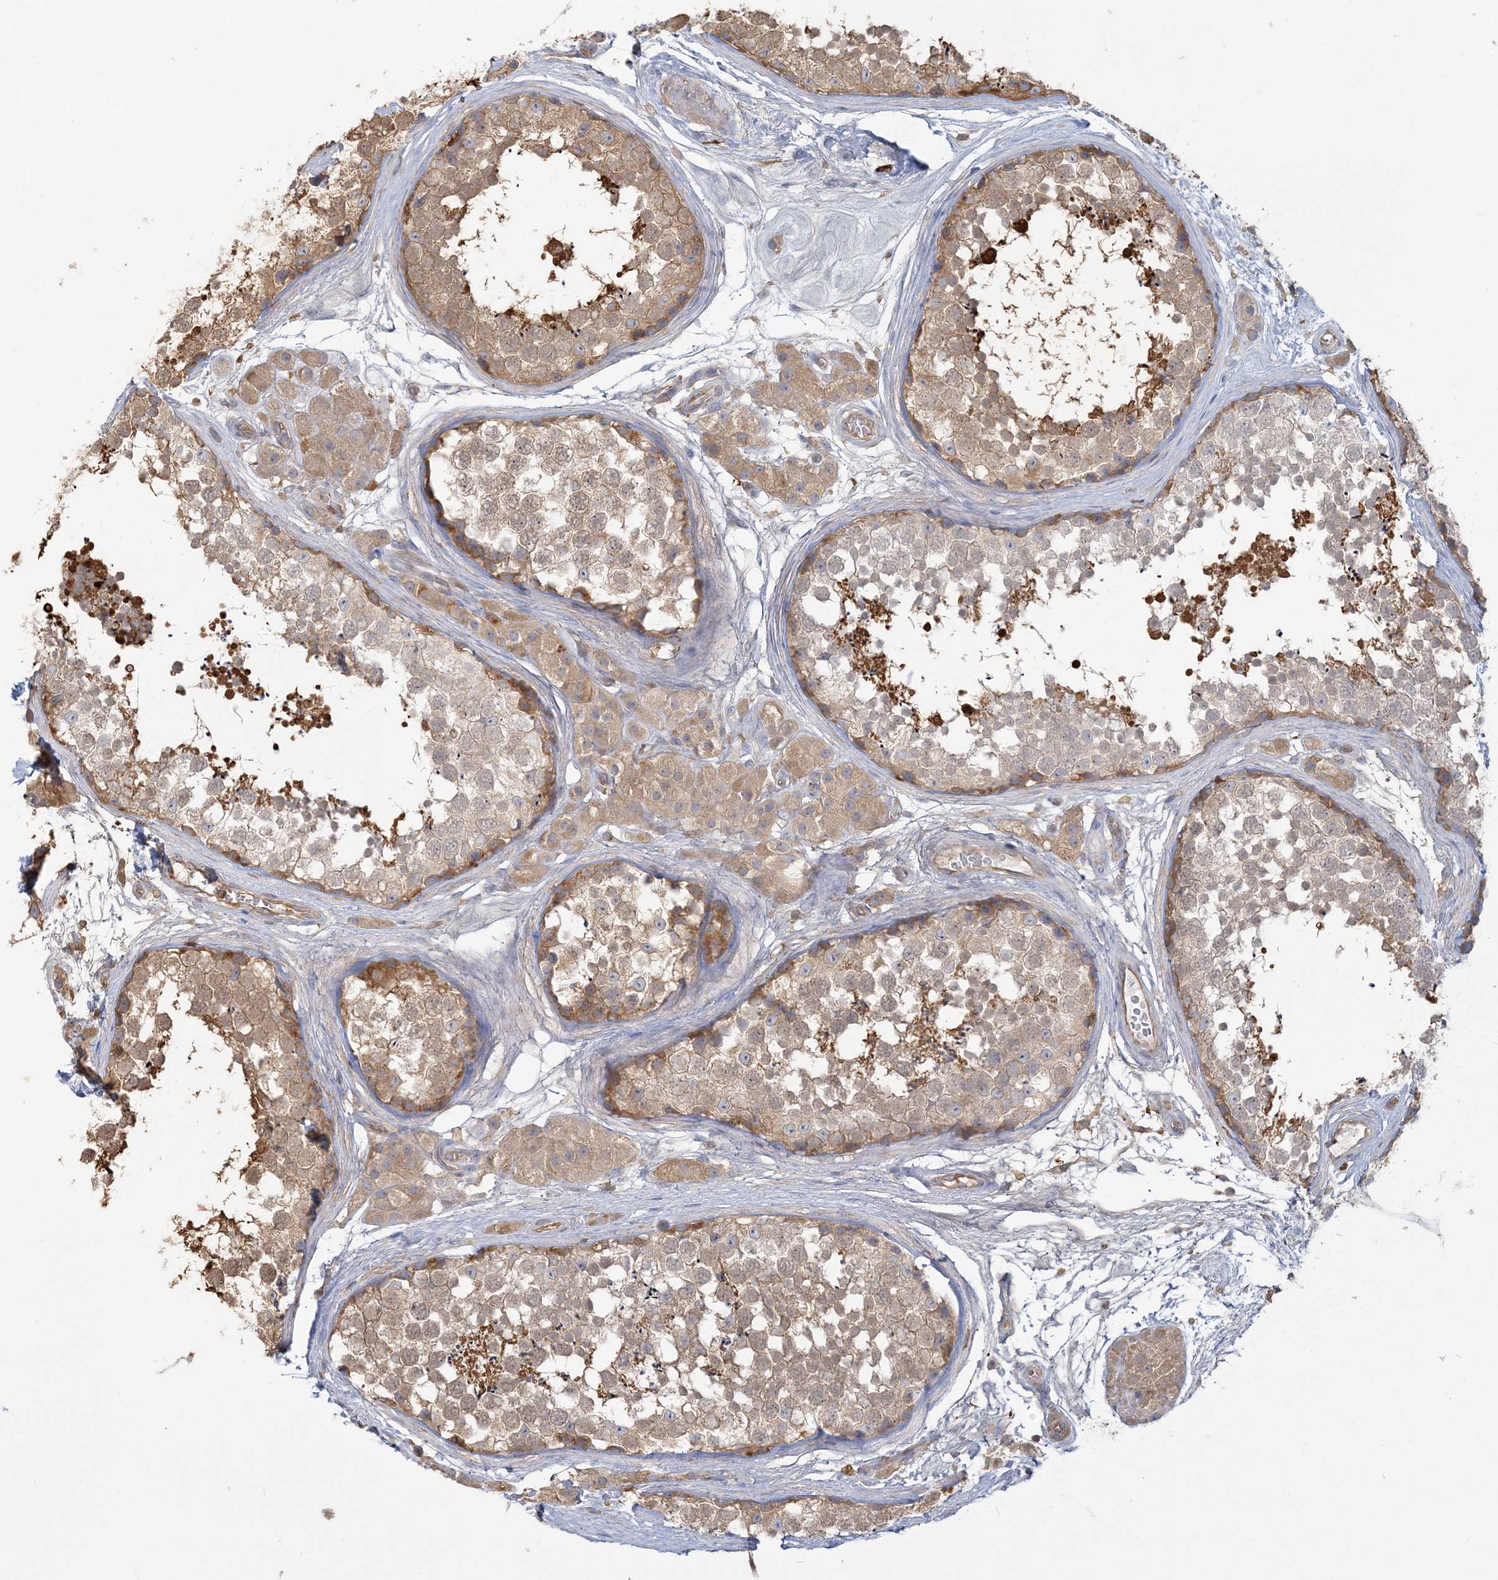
{"staining": {"intensity": "moderate", "quantity": ">75%", "location": "cytoplasmic/membranous"}, "tissue": "testis", "cell_type": "Cells in seminiferous ducts", "image_type": "normal", "snomed": [{"axis": "morphology", "description": "Normal tissue, NOS"}, {"axis": "topography", "description": "Testis"}], "caption": "A micrograph of human testis stained for a protein demonstrates moderate cytoplasmic/membranous brown staining in cells in seminiferous ducts. The staining was performed using DAB, with brown indicating positive protein expression. Nuclei are stained blue with hematoxylin.", "gene": "ANKS1A", "patient": {"sex": "male", "age": 56}}